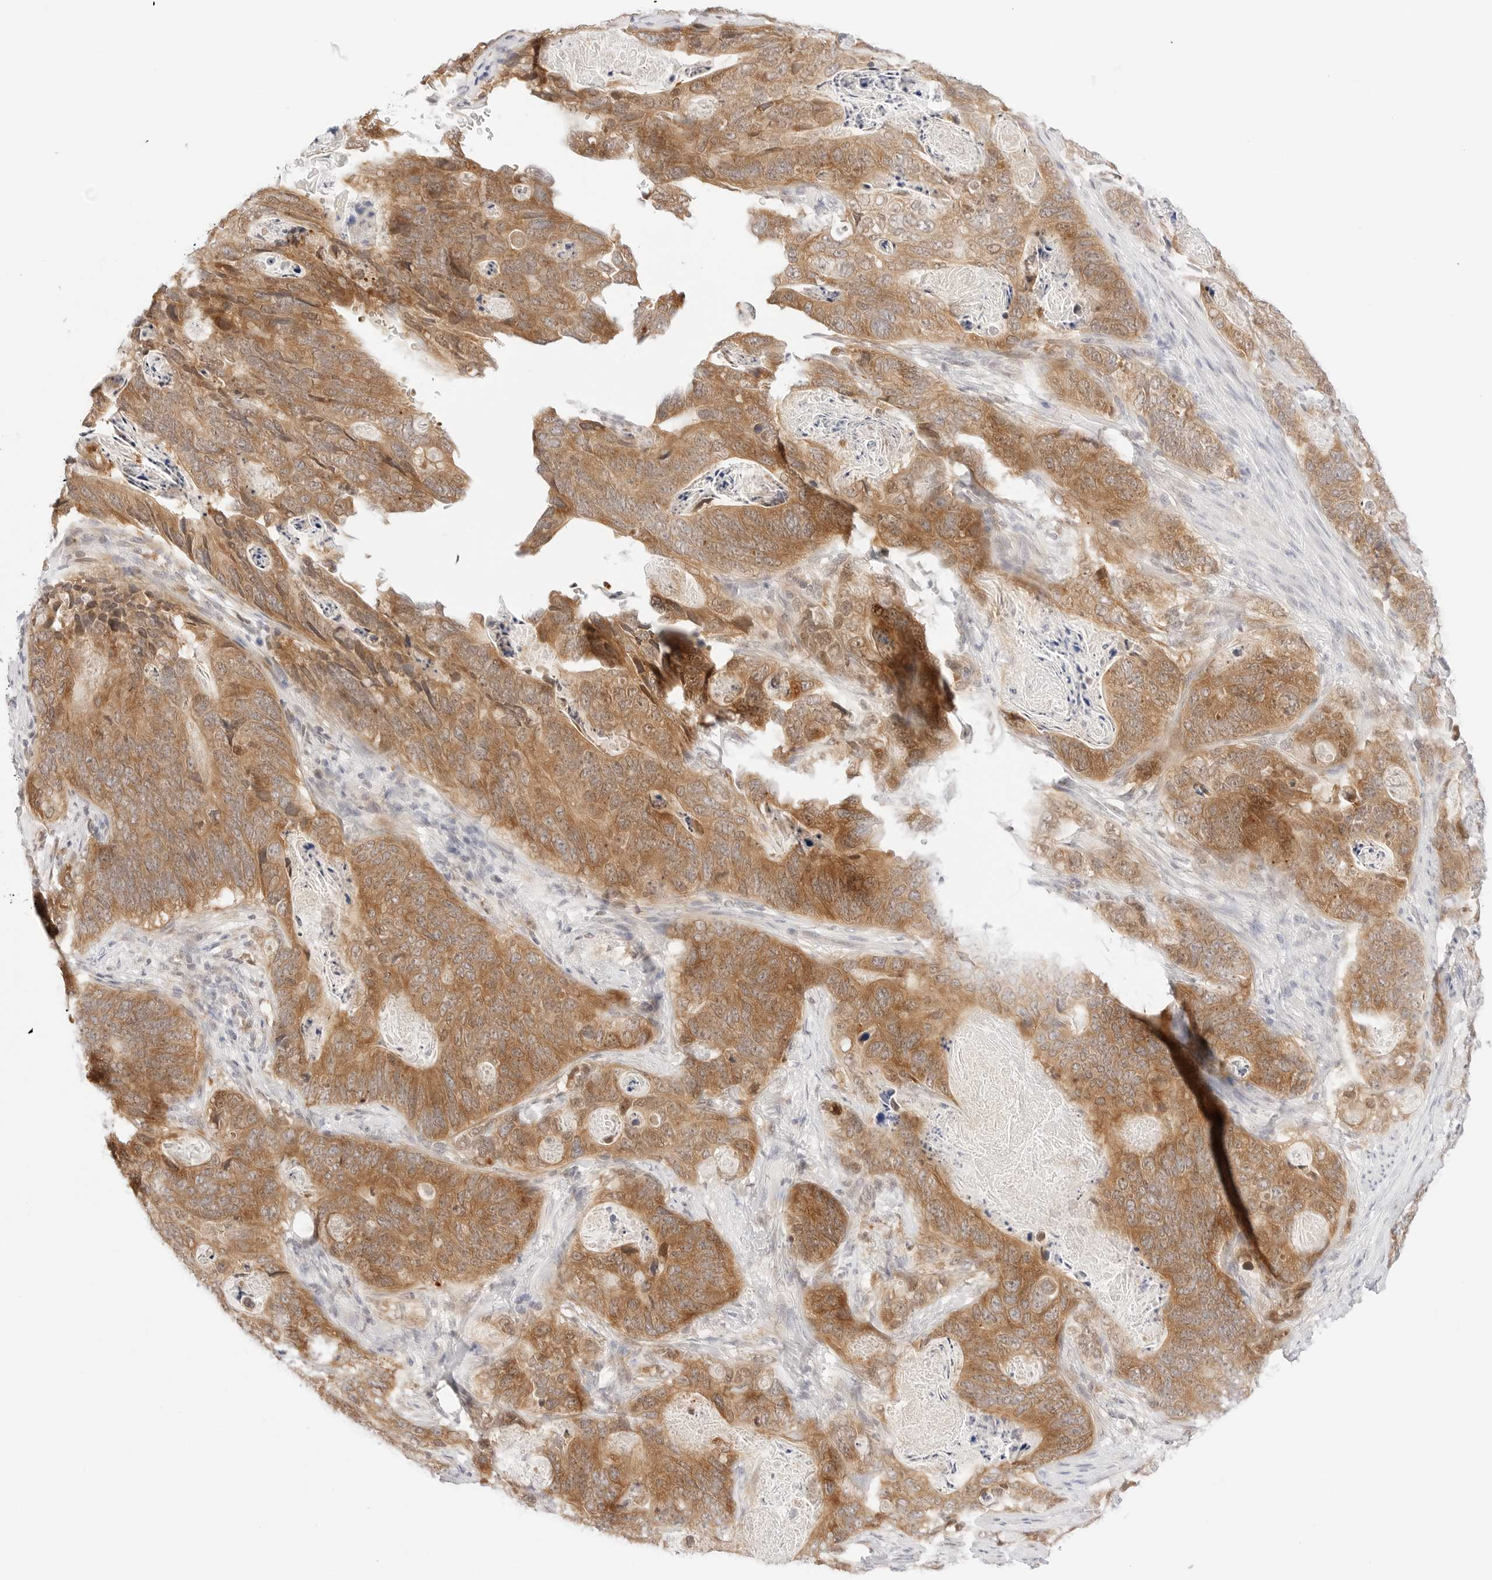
{"staining": {"intensity": "moderate", "quantity": ">75%", "location": "cytoplasmic/membranous"}, "tissue": "stomach cancer", "cell_type": "Tumor cells", "image_type": "cancer", "snomed": [{"axis": "morphology", "description": "Normal tissue, NOS"}, {"axis": "morphology", "description": "Adenocarcinoma, NOS"}, {"axis": "topography", "description": "Stomach"}], "caption": "A histopathology image showing moderate cytoplasmic/membranous positivity in about >75% of tumor cells in stomach cancer (adenocarcinoma), as visualized by brown immunohistochemical staining.", "gene": "ERO1B", "patient": {"sex": "female", "age": 89}}